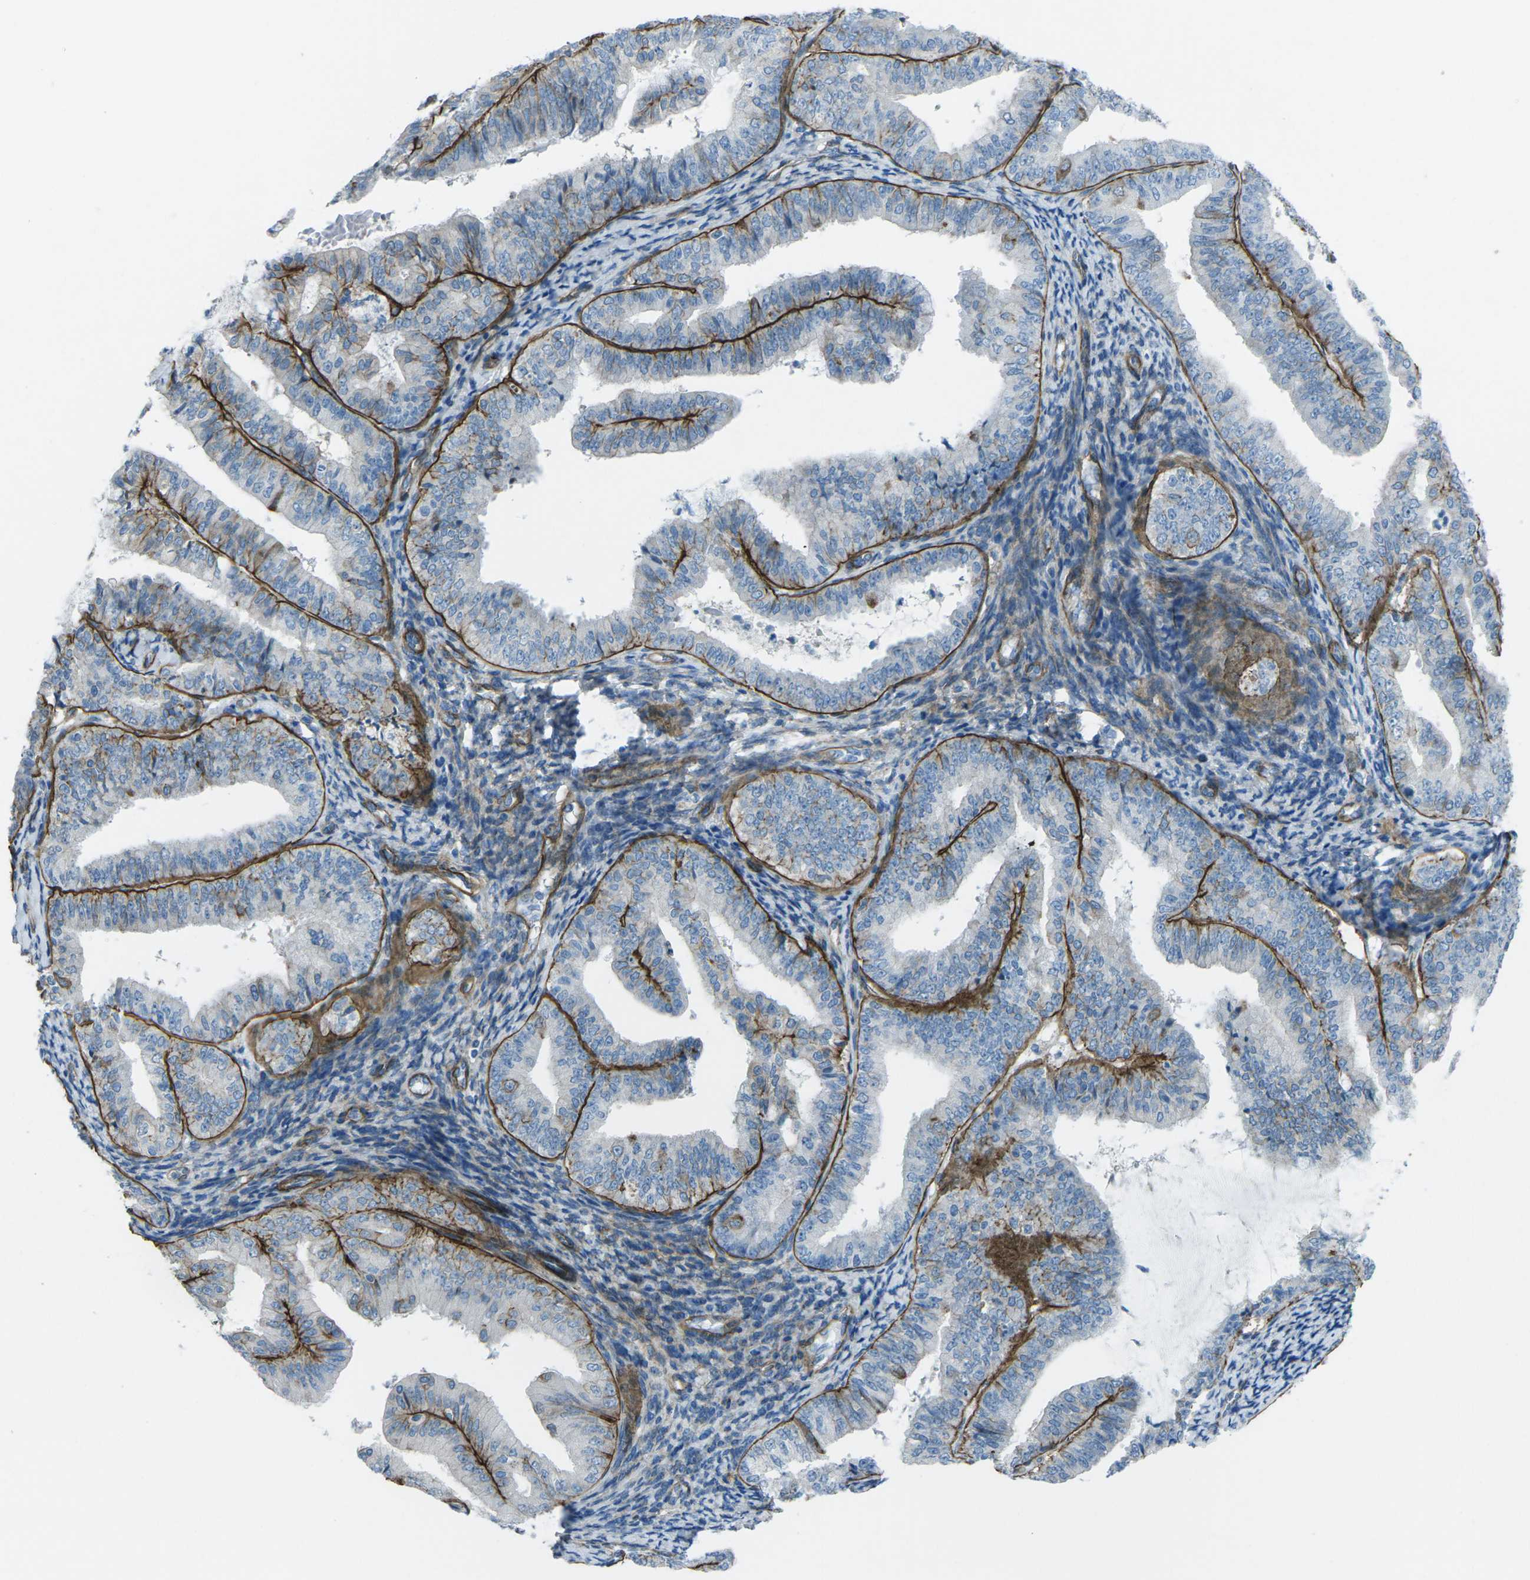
{"staining": {"intensity": "negative", "quantity": "none", "location": "none"}, "tissue": "endometrial cancer", "cell_type": "Tumor cells", "image_type": "cancer", "snomed": [{"axis": "morphology", "description": "Adenocarcinoma, NOS"}, {"axis": "topography", "description": "Endometrium"}], "caption": "This photomicrograph is of endometrial cancer (adenocarcinoma) stained with immunohistochemistry (IHC) to label a protein in brown with the nuclei are counter-stained blue. There is no staining in tumor cells.", "gene": "UTRN", "patient": {"sex": "female", "age": 63}}